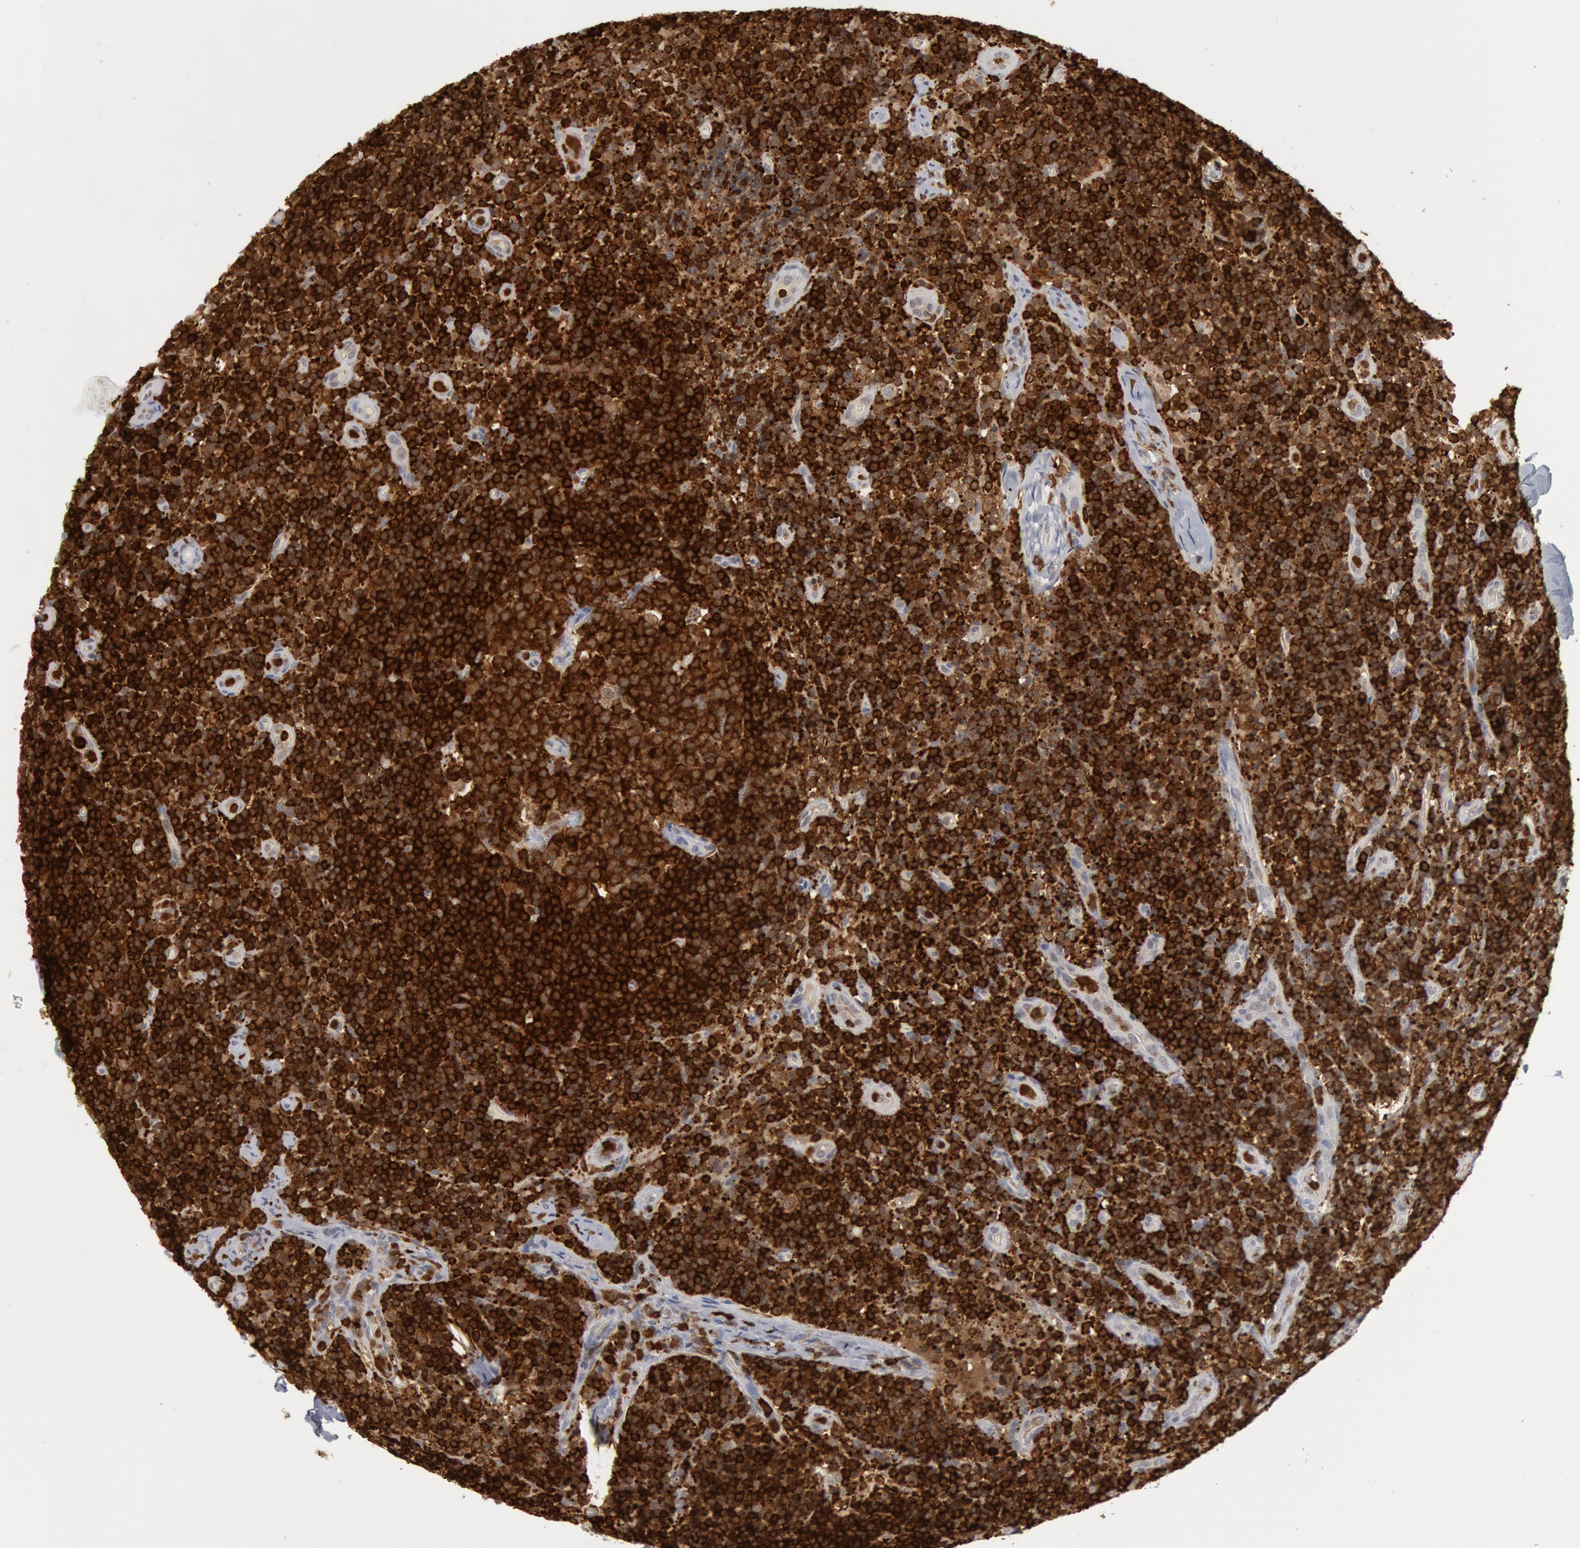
{"staining": {"intensity": "strong", "quantity": ">75%", "location": "cytoplasmic/membranous"}, "tissue": "lymph node", "cell_type": "Germinal center cells", "image_type": "normal", "snomed": [{"axis": "morphology", "description": "Normal tissue, NOS"}, {"axis": "morphology", "description": "Inflammation, NOS"}, {"axis": "topography", "description": "Lymph node"}], "caption": "Normal lymph node shows strong cytoplasmic/membranous expression in about >75% of germinal center cells, visualized by immunohistochemistry.", "gene": "PTPN6", "patient": {"sex": "male", "age": 46}}